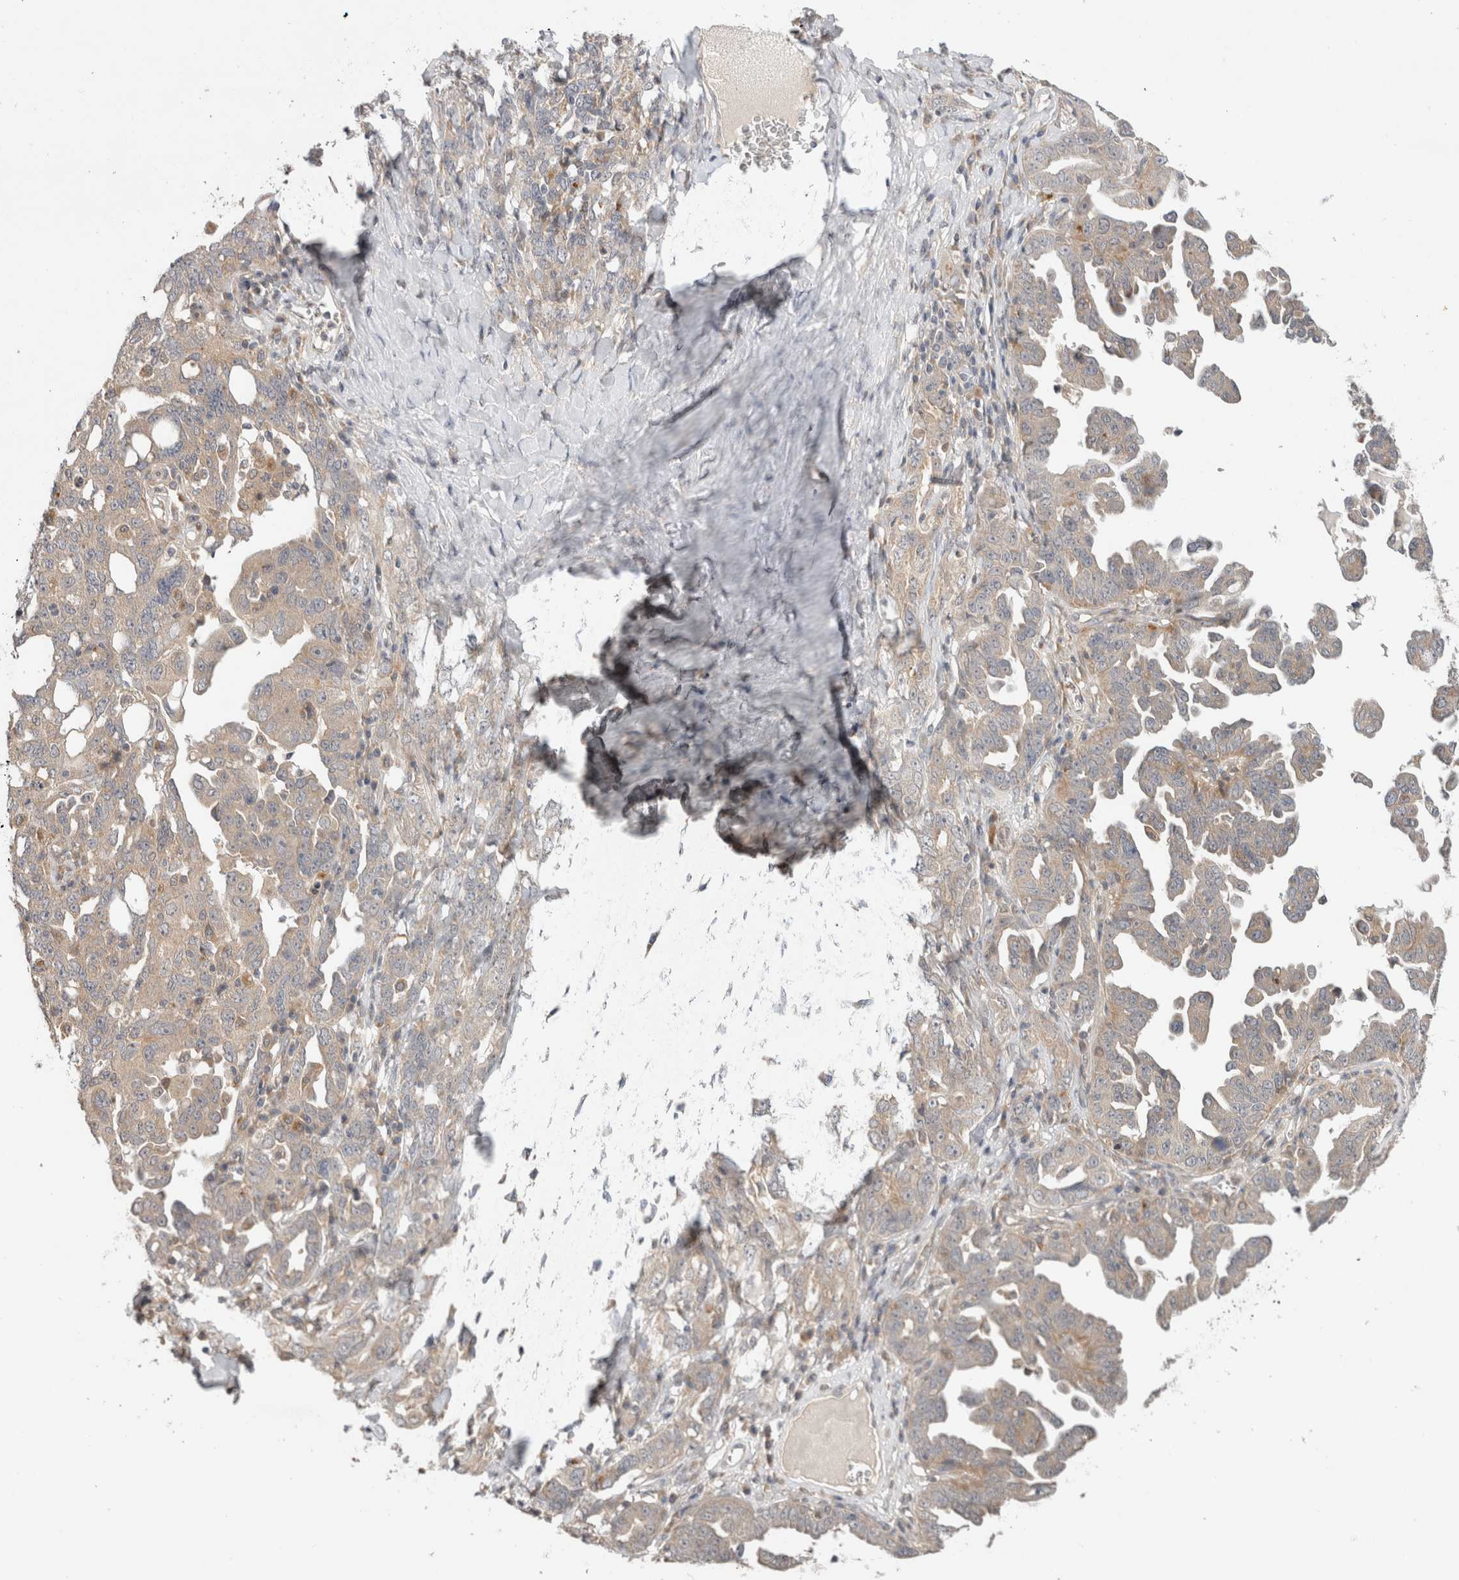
{"staining": {"intensity": "weak", "quantity": "25%-75%", "location": "cytoplasmic/membranous"}, "tissue": "ovarian cancer", "cell_type": "Tumor cells", "image_type": "cancer", "snomed": [{"axis": "morphology", "description": "Carcinoma, endometroid"}, {"axis": "topography", "description": "Ovary"}], "caption": "Protein expression analysis of ovarian cancer (endometroid carcinoma) exhibits weak cytoplasmic/membranous staining in approximately 25%-75% of tumor cells. (Stains: DAB in brown, nuclei in blue, Microscopy: brightfield microscopy at high magnification).", "gene": "SGK1", "patient": {"sex": "female", "age": 62}}